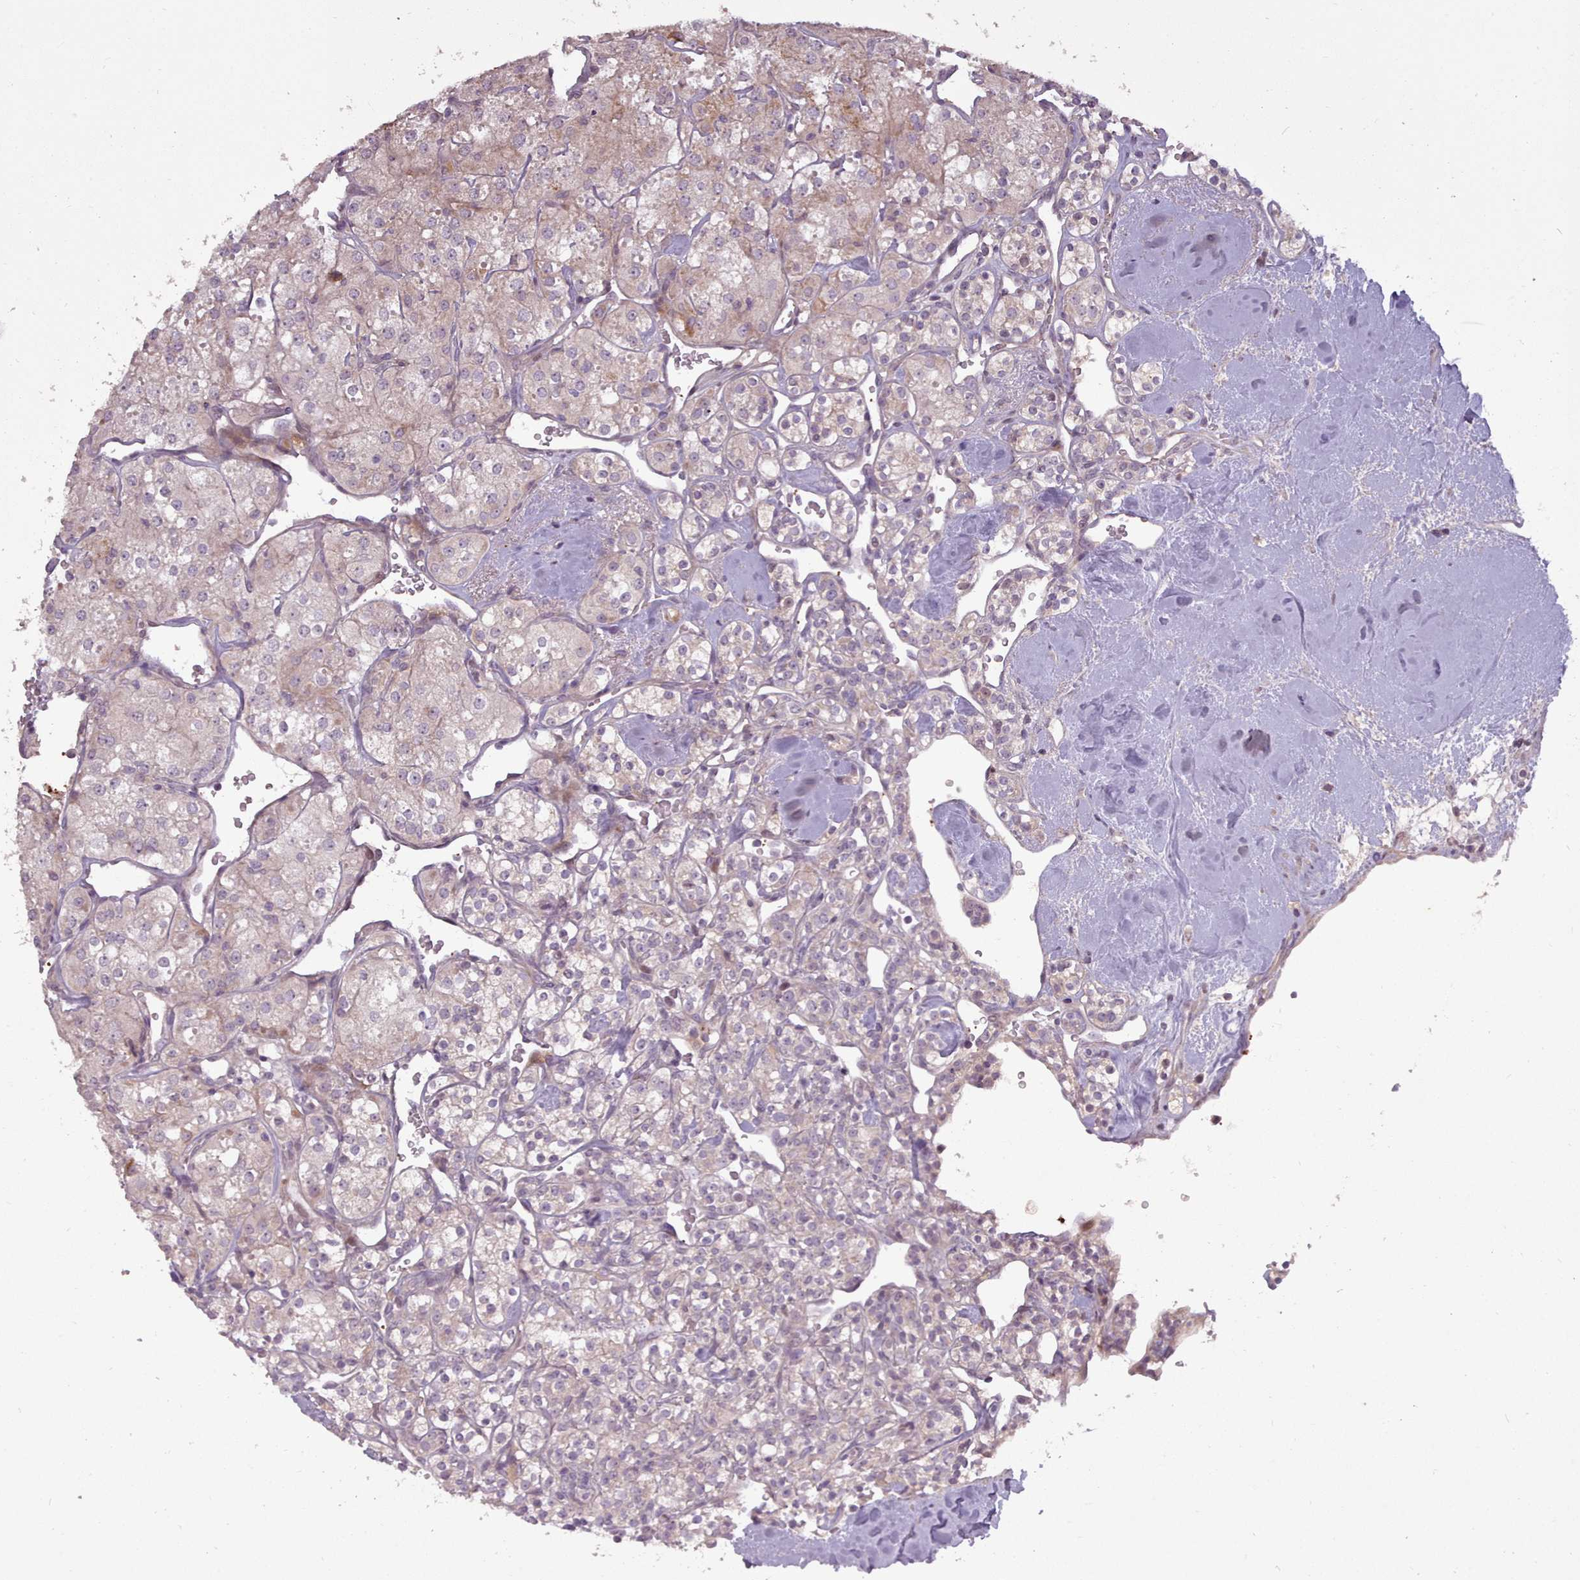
{"staining": {"intensity": "negative", "quantity": "none", "location": "none"}, "tissue": "renal cancer", "cell_type": "Tumor cells", "image_type": "cancer", "snomed": [{"axis": "morphology", "description": "Adenocarcinoma, NOS"}, {"axis": "topography", "description": "Kidney"}], "caption": "DAB immunohistochemical staining of renal cancer (adenocarcinoma) reveals no significant staining in tumor cells.", "gene": "LEFTY2", "patient": {"sex": "male", "age": 77}}